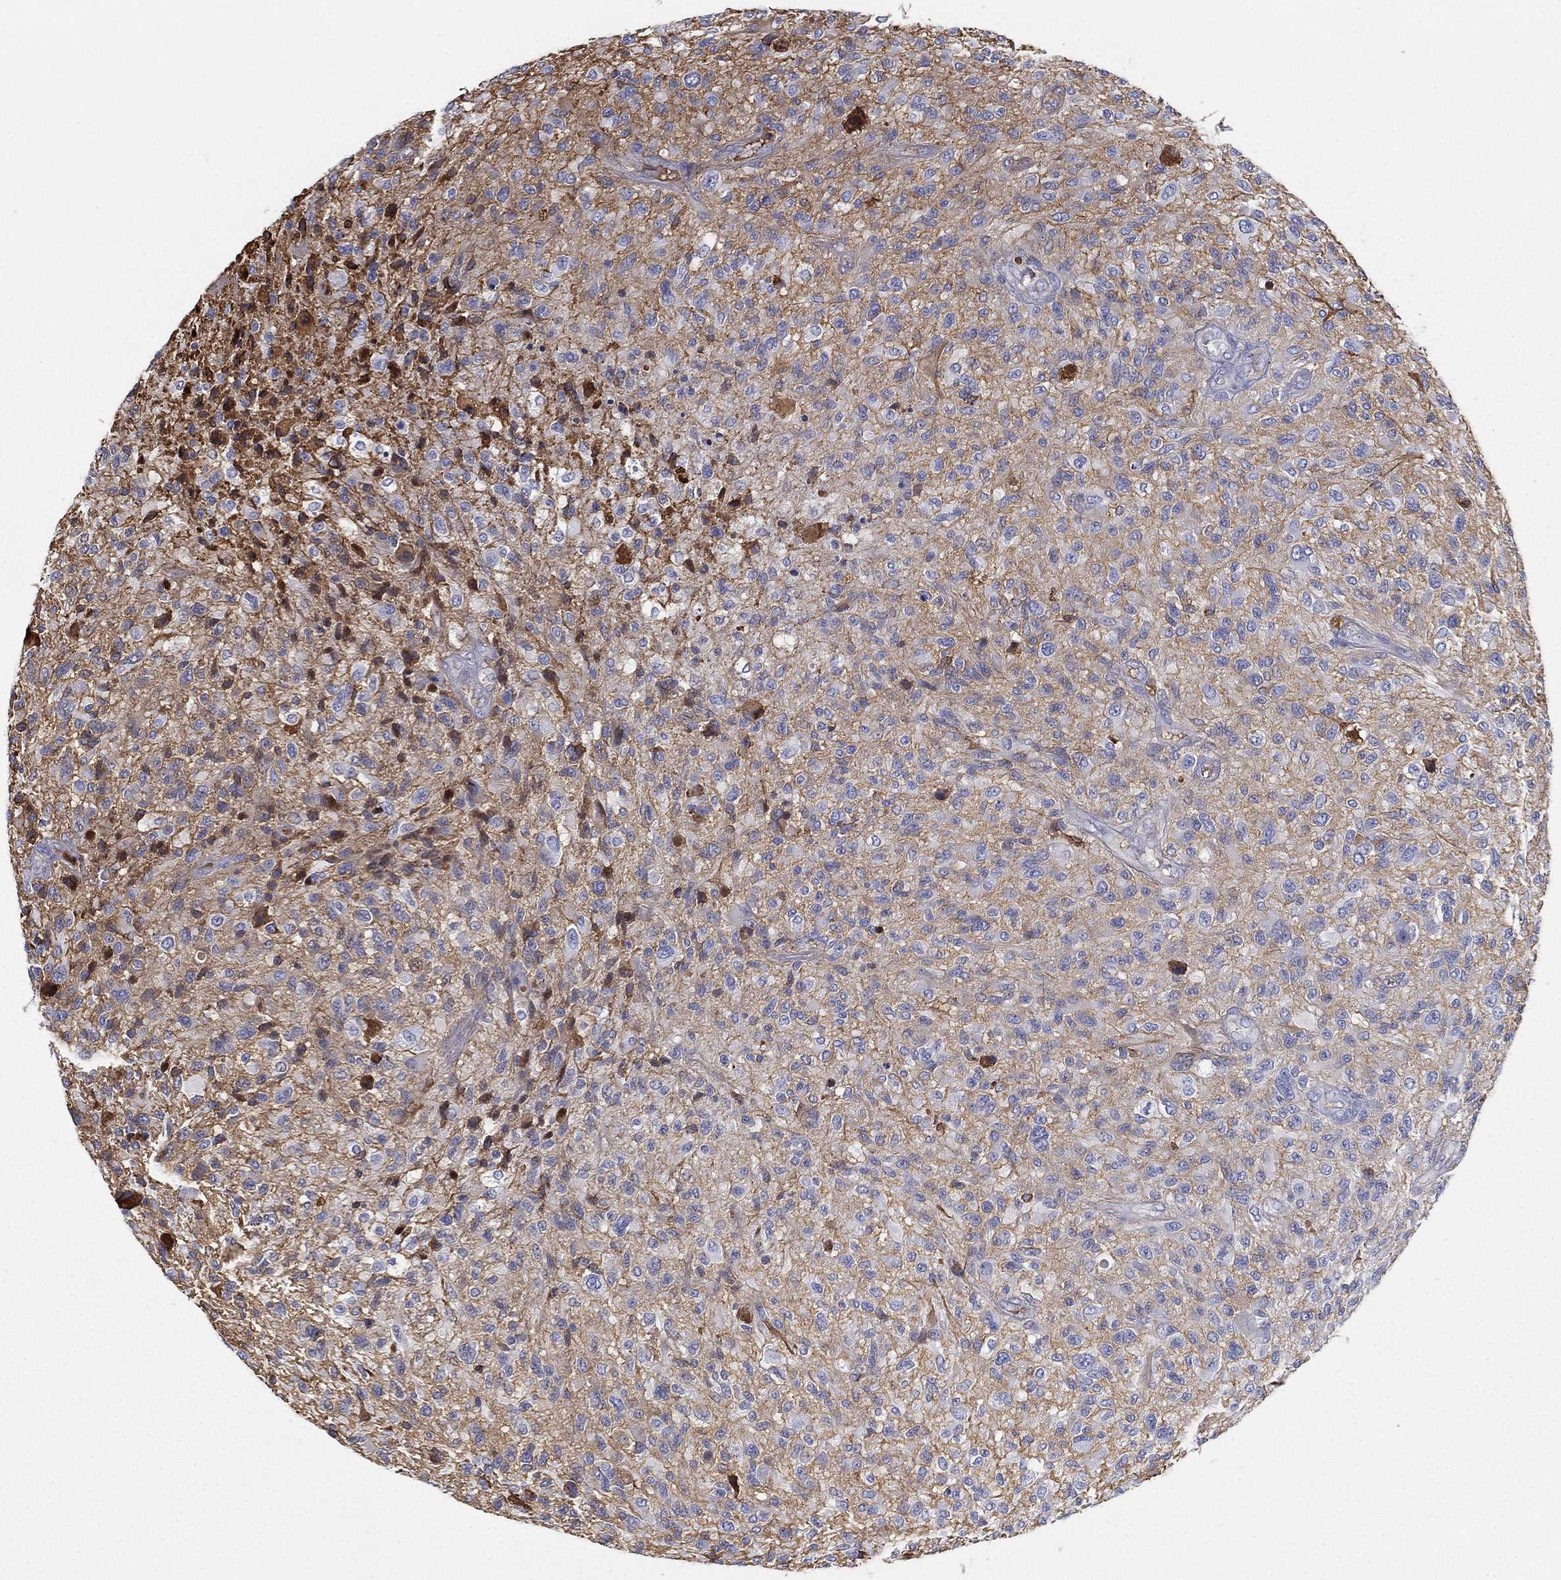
{"staining": {"intensity": "moderate", "quantity": "<25%", "location": "cytoplasmic/membranous"}, "tissue": "glioma", "cell_type": "Tumor cells", "image_type": "cancer", "snomed": [{"axis": "morphology", "description": "Glioma, malignant, High grade"}, {"axis": "topography", "description": "Brain"}], "caption": "Malignant high-grade glioma stained with a brown dye displays moderate cytoplasmic/membranous positive expression in about <25% of tumor cells.", "gene": "IFNB1", "patient": {"sex": "male", "age": 47}}